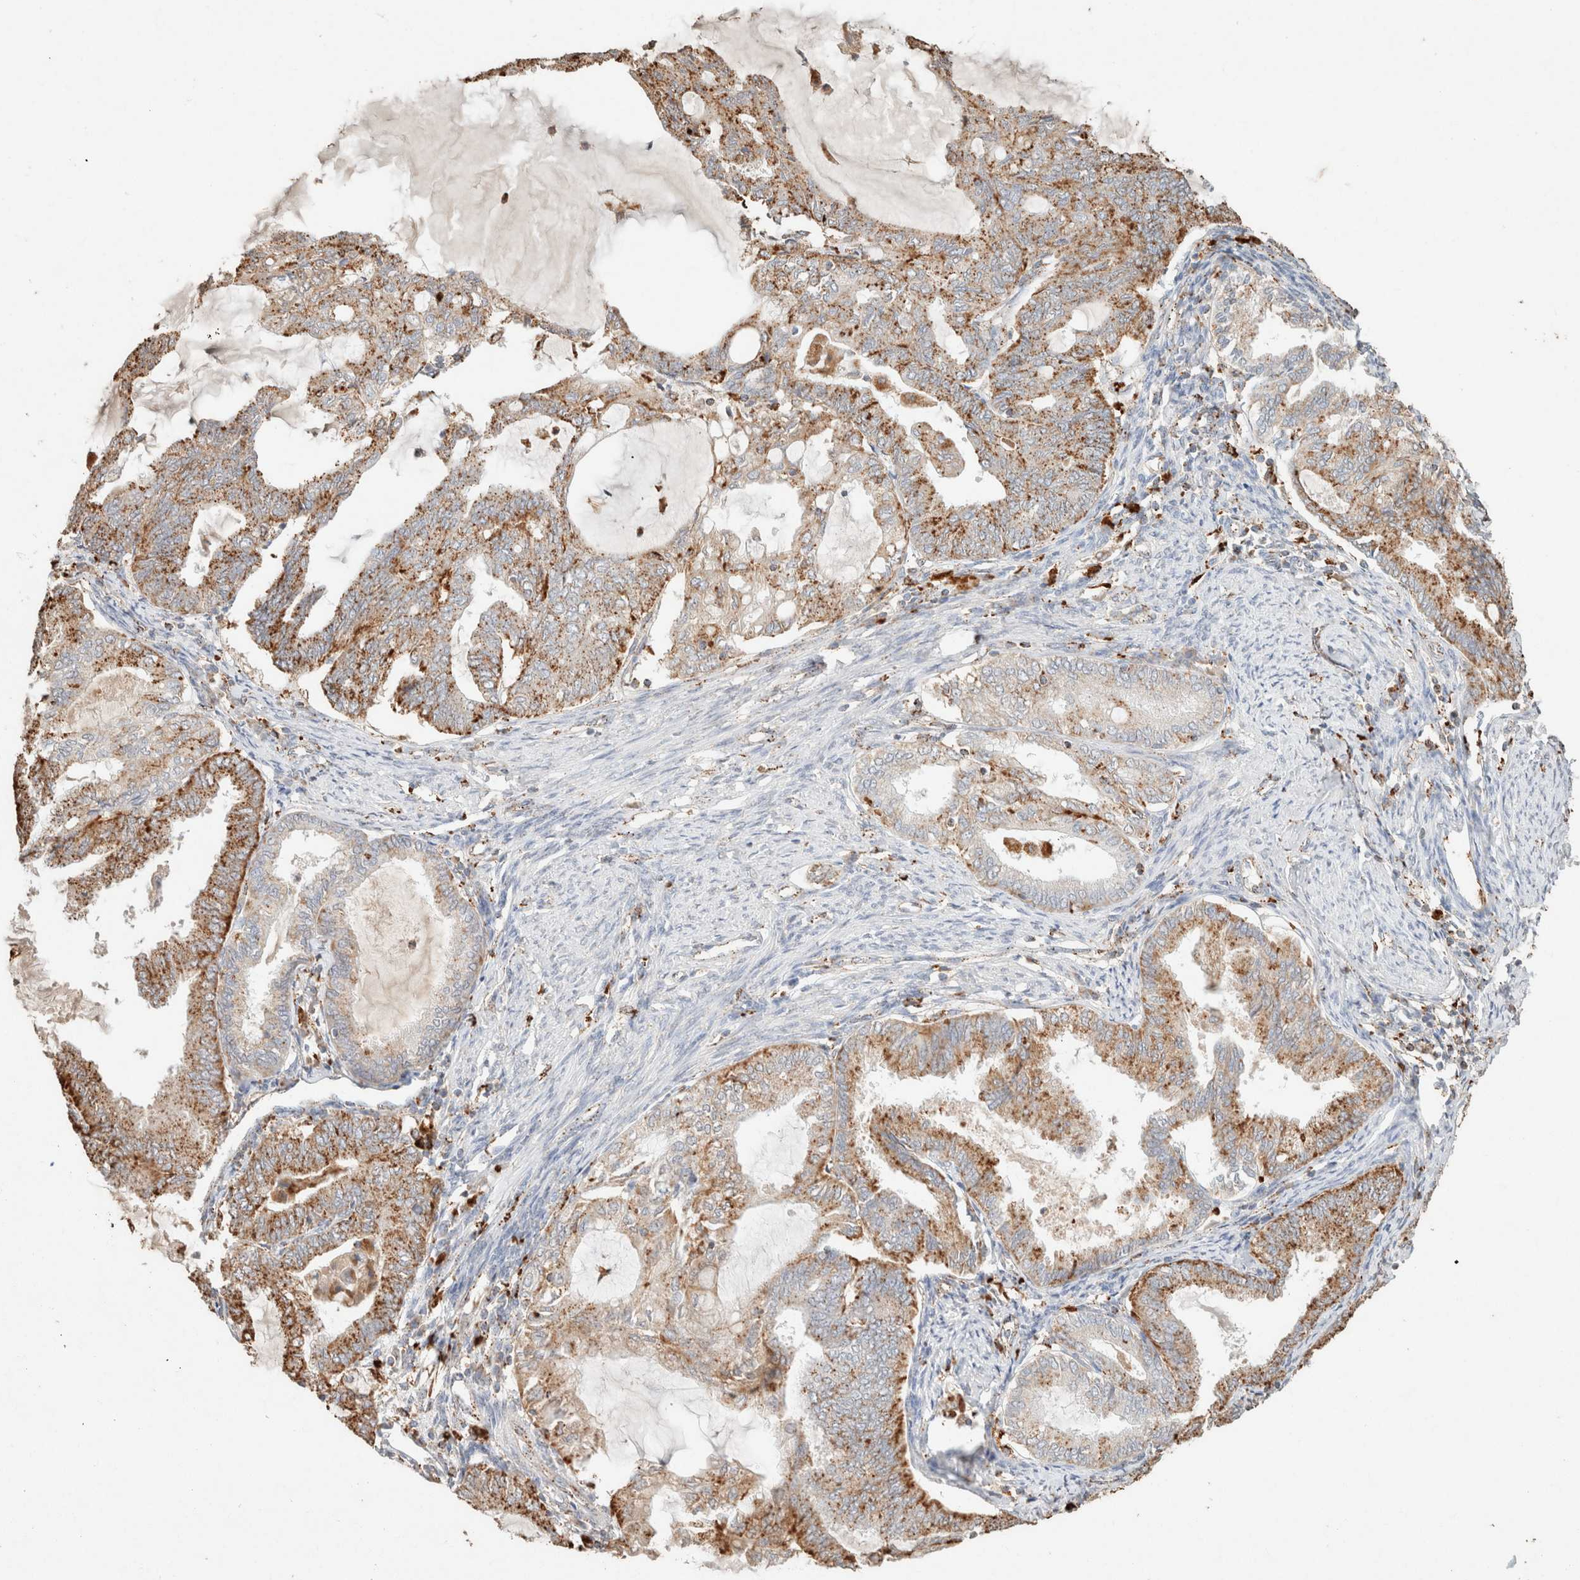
{"staining": {"intensity": "moderate", "quantity": ">75%", "location": "cytoplasmic/membranous"}, "tissue": "endometrial cancer", "cell_type": "Tumor cells", "image_type": "cancer", "snomed": [{"axis": "morphology", "description": "Adenocarcinoma, NOS"}, {"axis": "topography", "description": "Endometrium"}], "caption": "A micrograph of human adenocarcinoma (endometrial) stained for a protein displays moderate cytoplasmic/membranous brown staining in tumor cells.", "gene": "CTSC", "patient": {"sex": "female", "age": 86}}